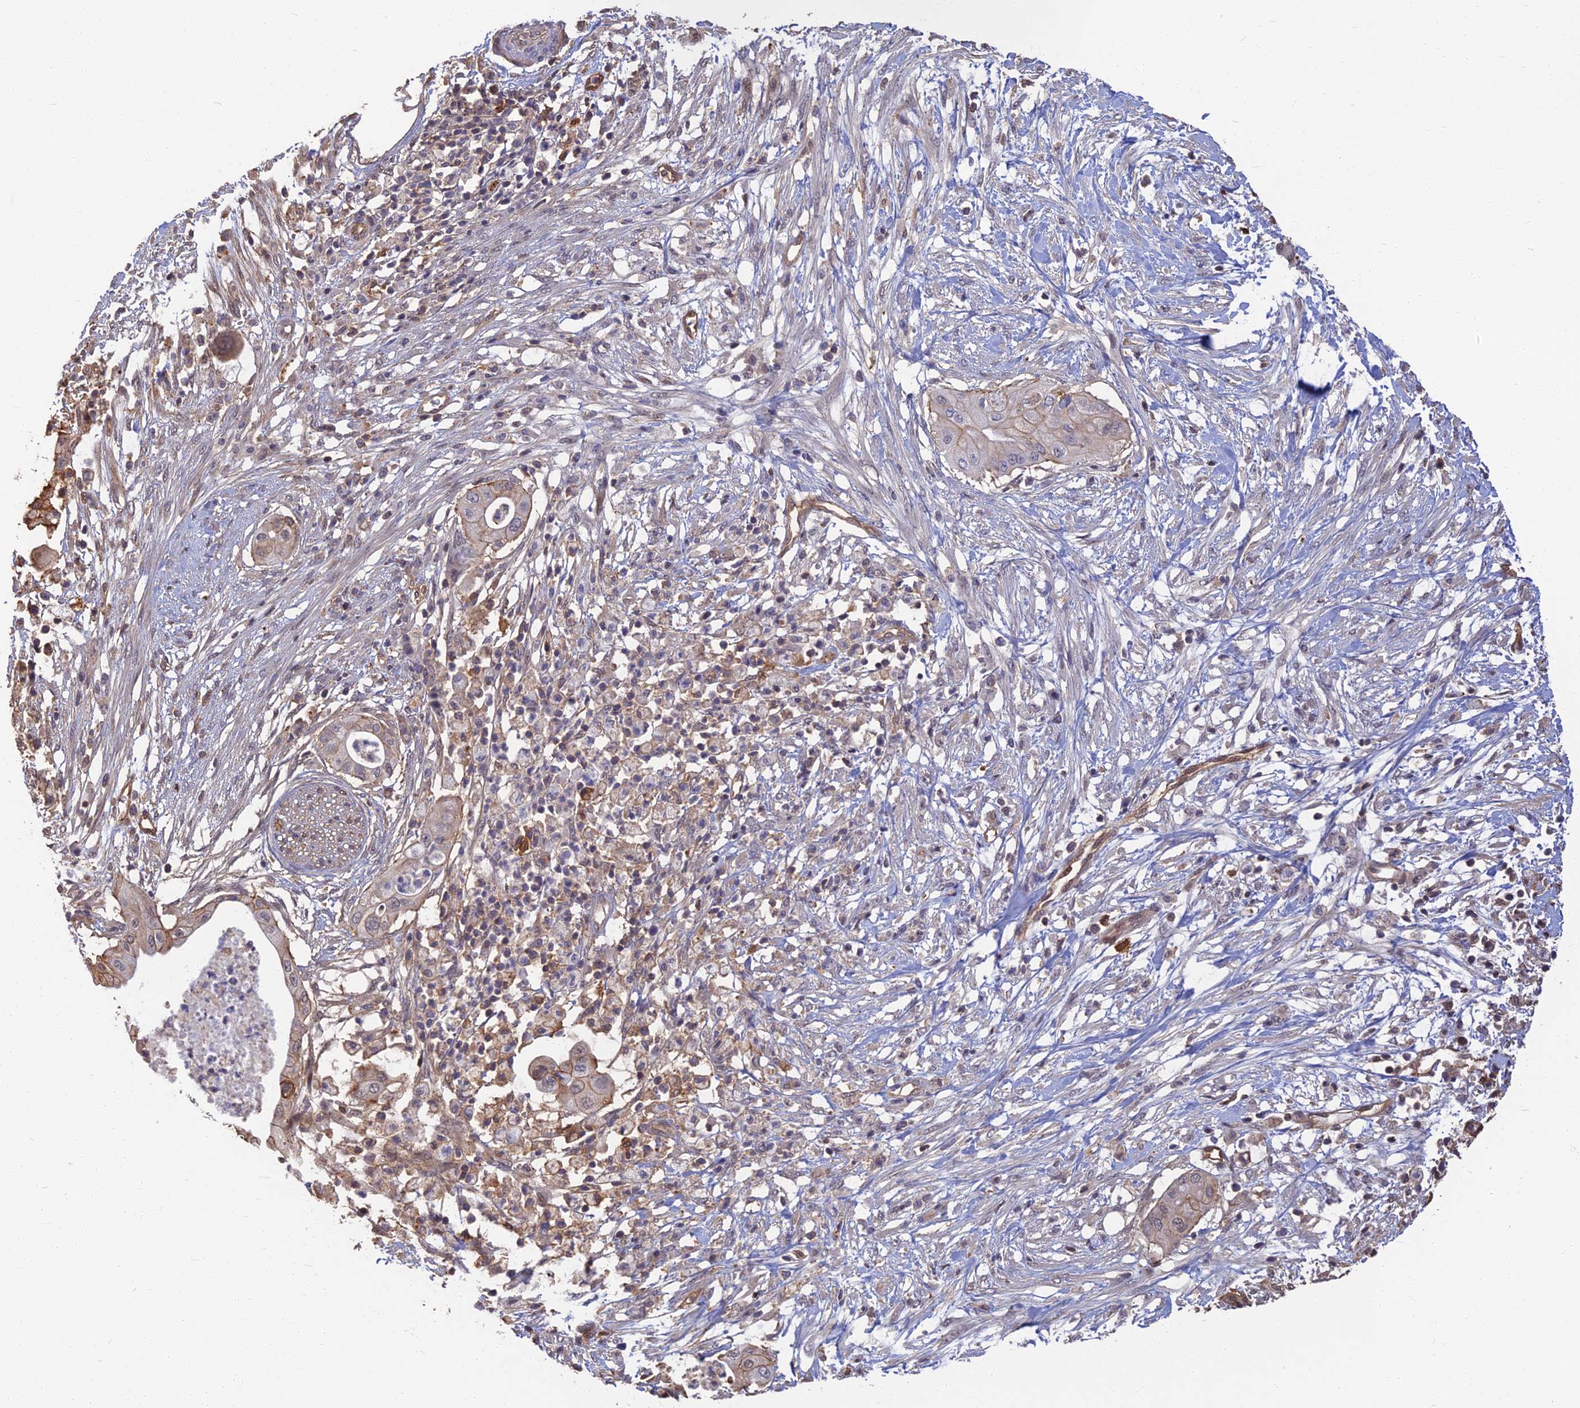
{"staining": {"intensity": "moderate", "quantity": "25%-75%", "location": "cytoplasmic/membranous"}, "tissue": "pancreatic cancer", "cell_type": "Tumor cells", "image_type": "cancer", "snomed": [{"axis": "morphology", "description": "Adenocarcinoma, NOS"}, {"axis": "topography", "description": "Pancreas"}], "caption": "This is a photomicrograph of immunohistochemistry staining of pancreatic cancer (adenocarcinoma), which shows moderate staining in the cytoplasmic/membranous of tumor cells.", "gene": "LRRN3", "patient": {"sex": "male", "age": 68}}